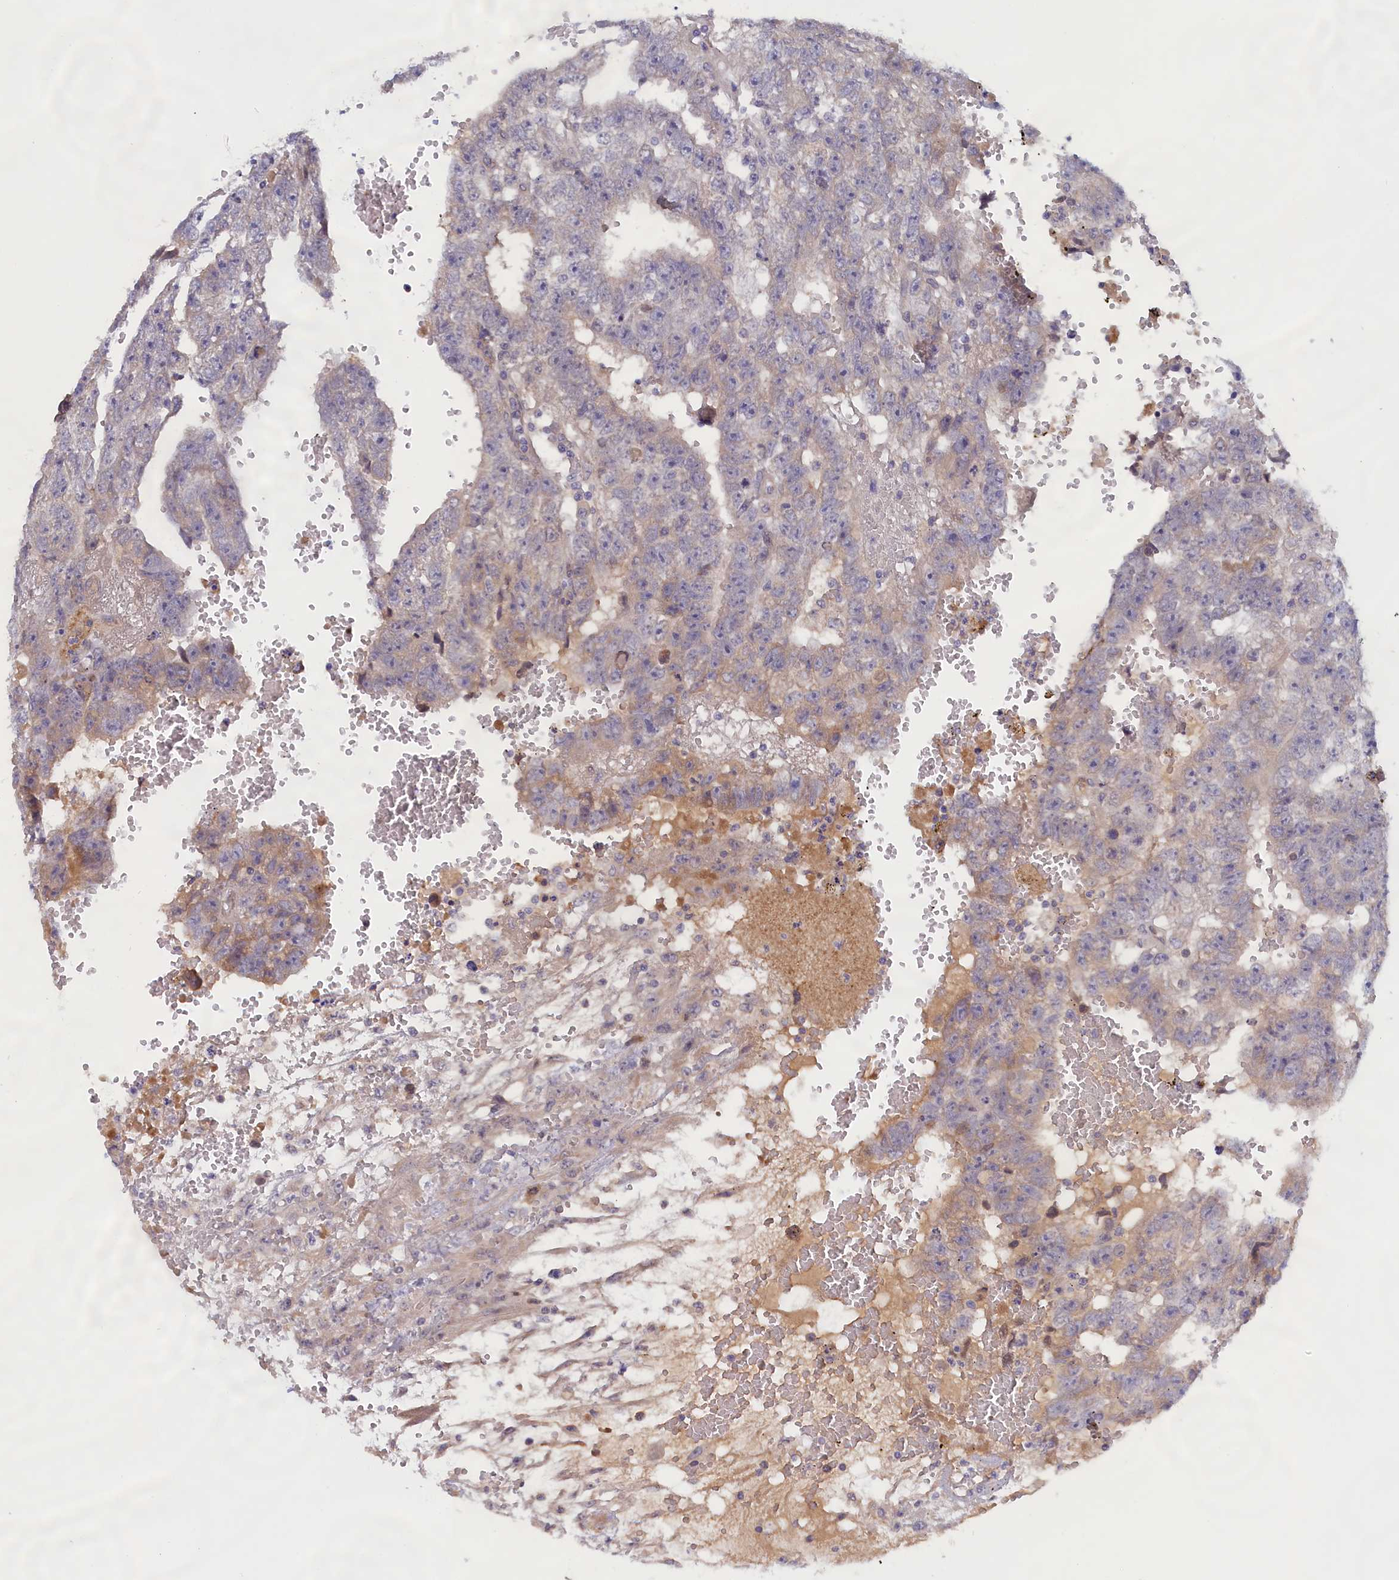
{"staining": {"intensity": "negative", "quantity": "none", "location": "none"}, "tissue": "testis cancer", "cell_type": "Tumor cells", "image_type": "cancer", "snomed": [{"axis": "morphology", "description": "Carcinoma, Embryonal, NOS"}, {"axis": "topography", "description": "Testis"}], "caption": "There is no significant staining in tumor cells of testis embryonal carcinoma. Nuclei are stained in blue.", "gene": "IGFALS", "patient": {"sex": "male", "age": 25}}